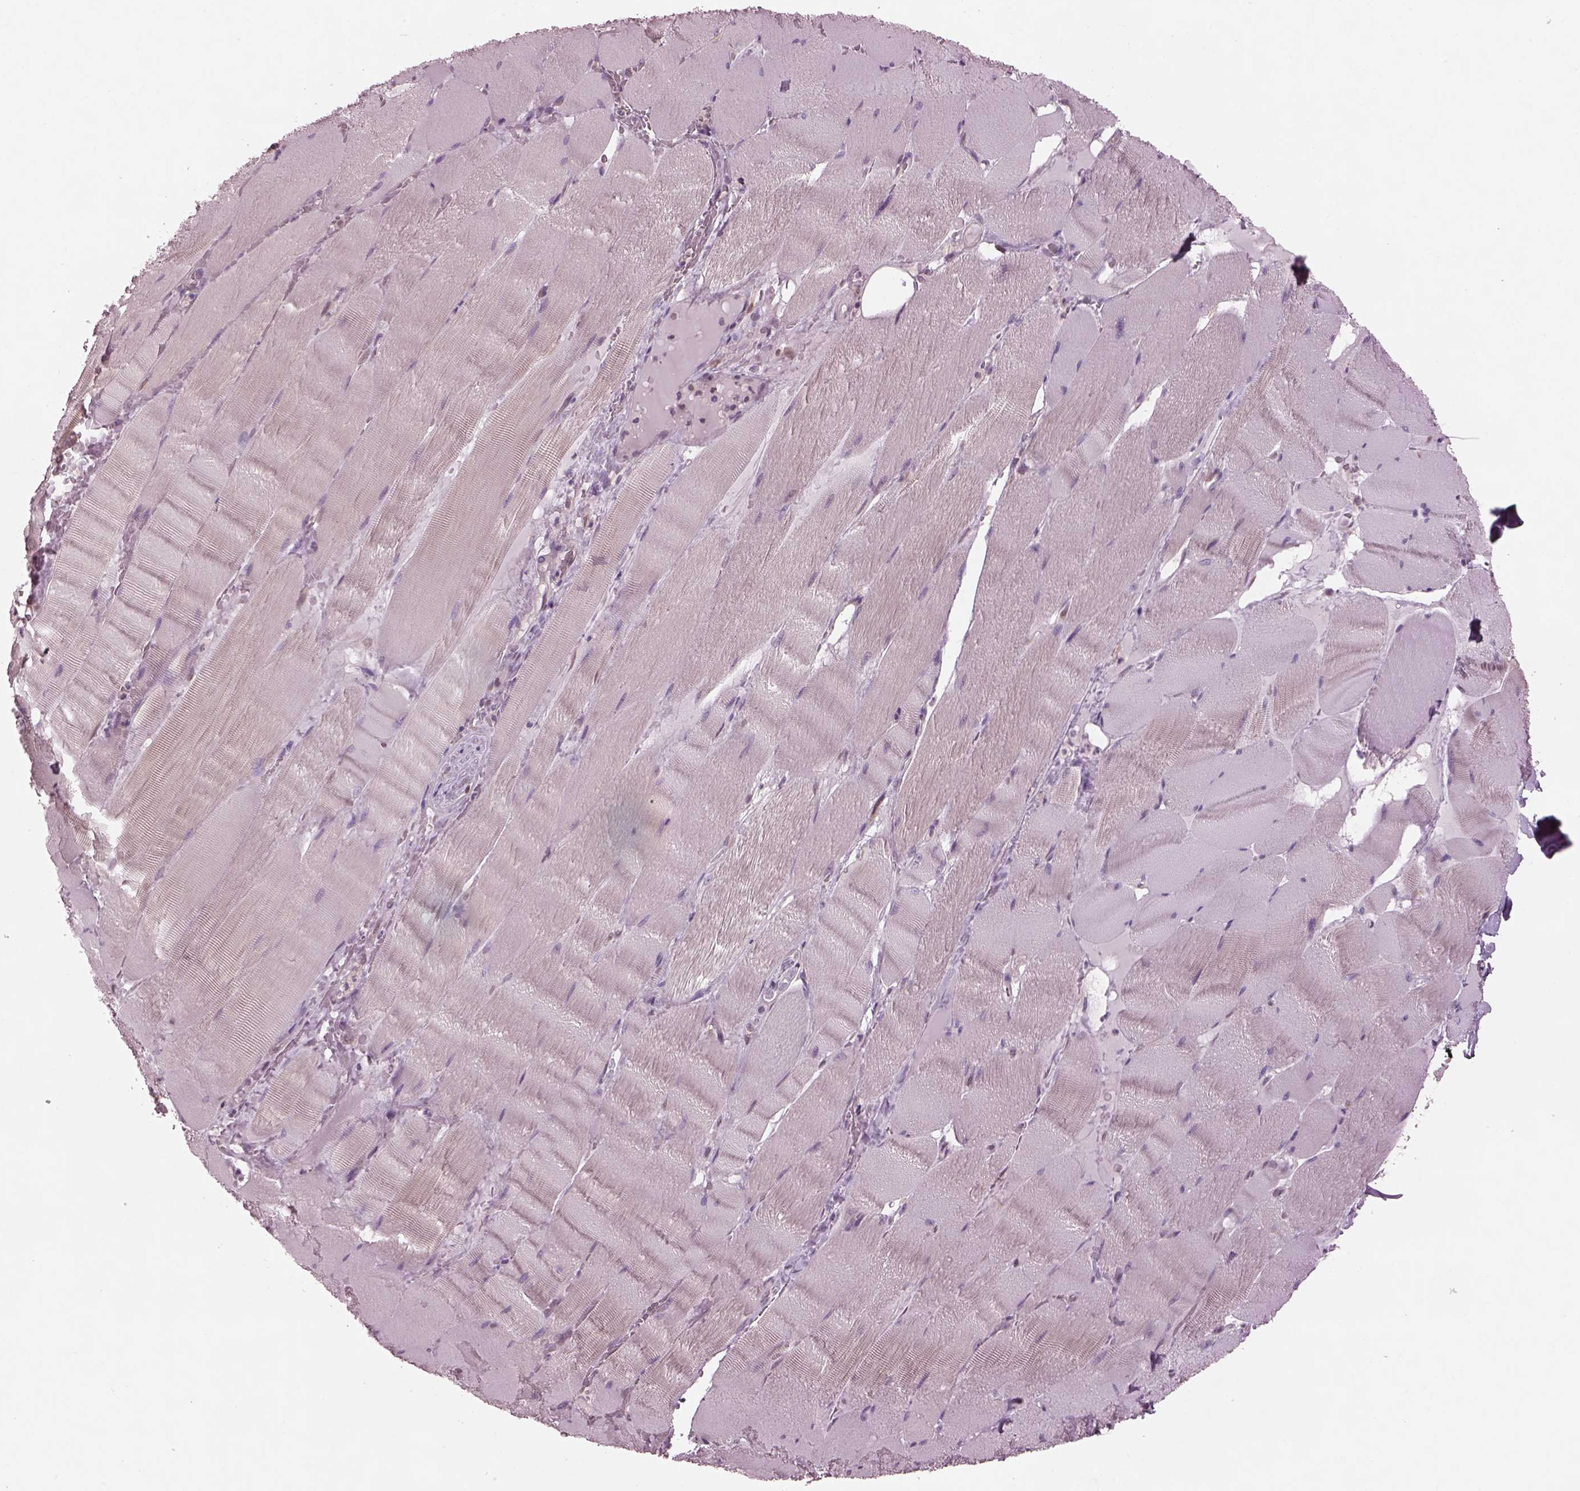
{"staining": {"intensity": "negative", "quantity": "none", "location": "none"}, "tissue": "skeletal muscle", "cell_type": "Myocytes", "image_type": "normal", "snomed": [{"axis": "morphology", "description": "Normal tissue, NOS"}, {"axis": "topography", "description": "Skeletal muscle"}], "caption": "The histopathology image shows no staining of myocytes in unremarkable skeletal muscle.", "gene": "SRI", "patient": {"sex": "male", "age": 56}}